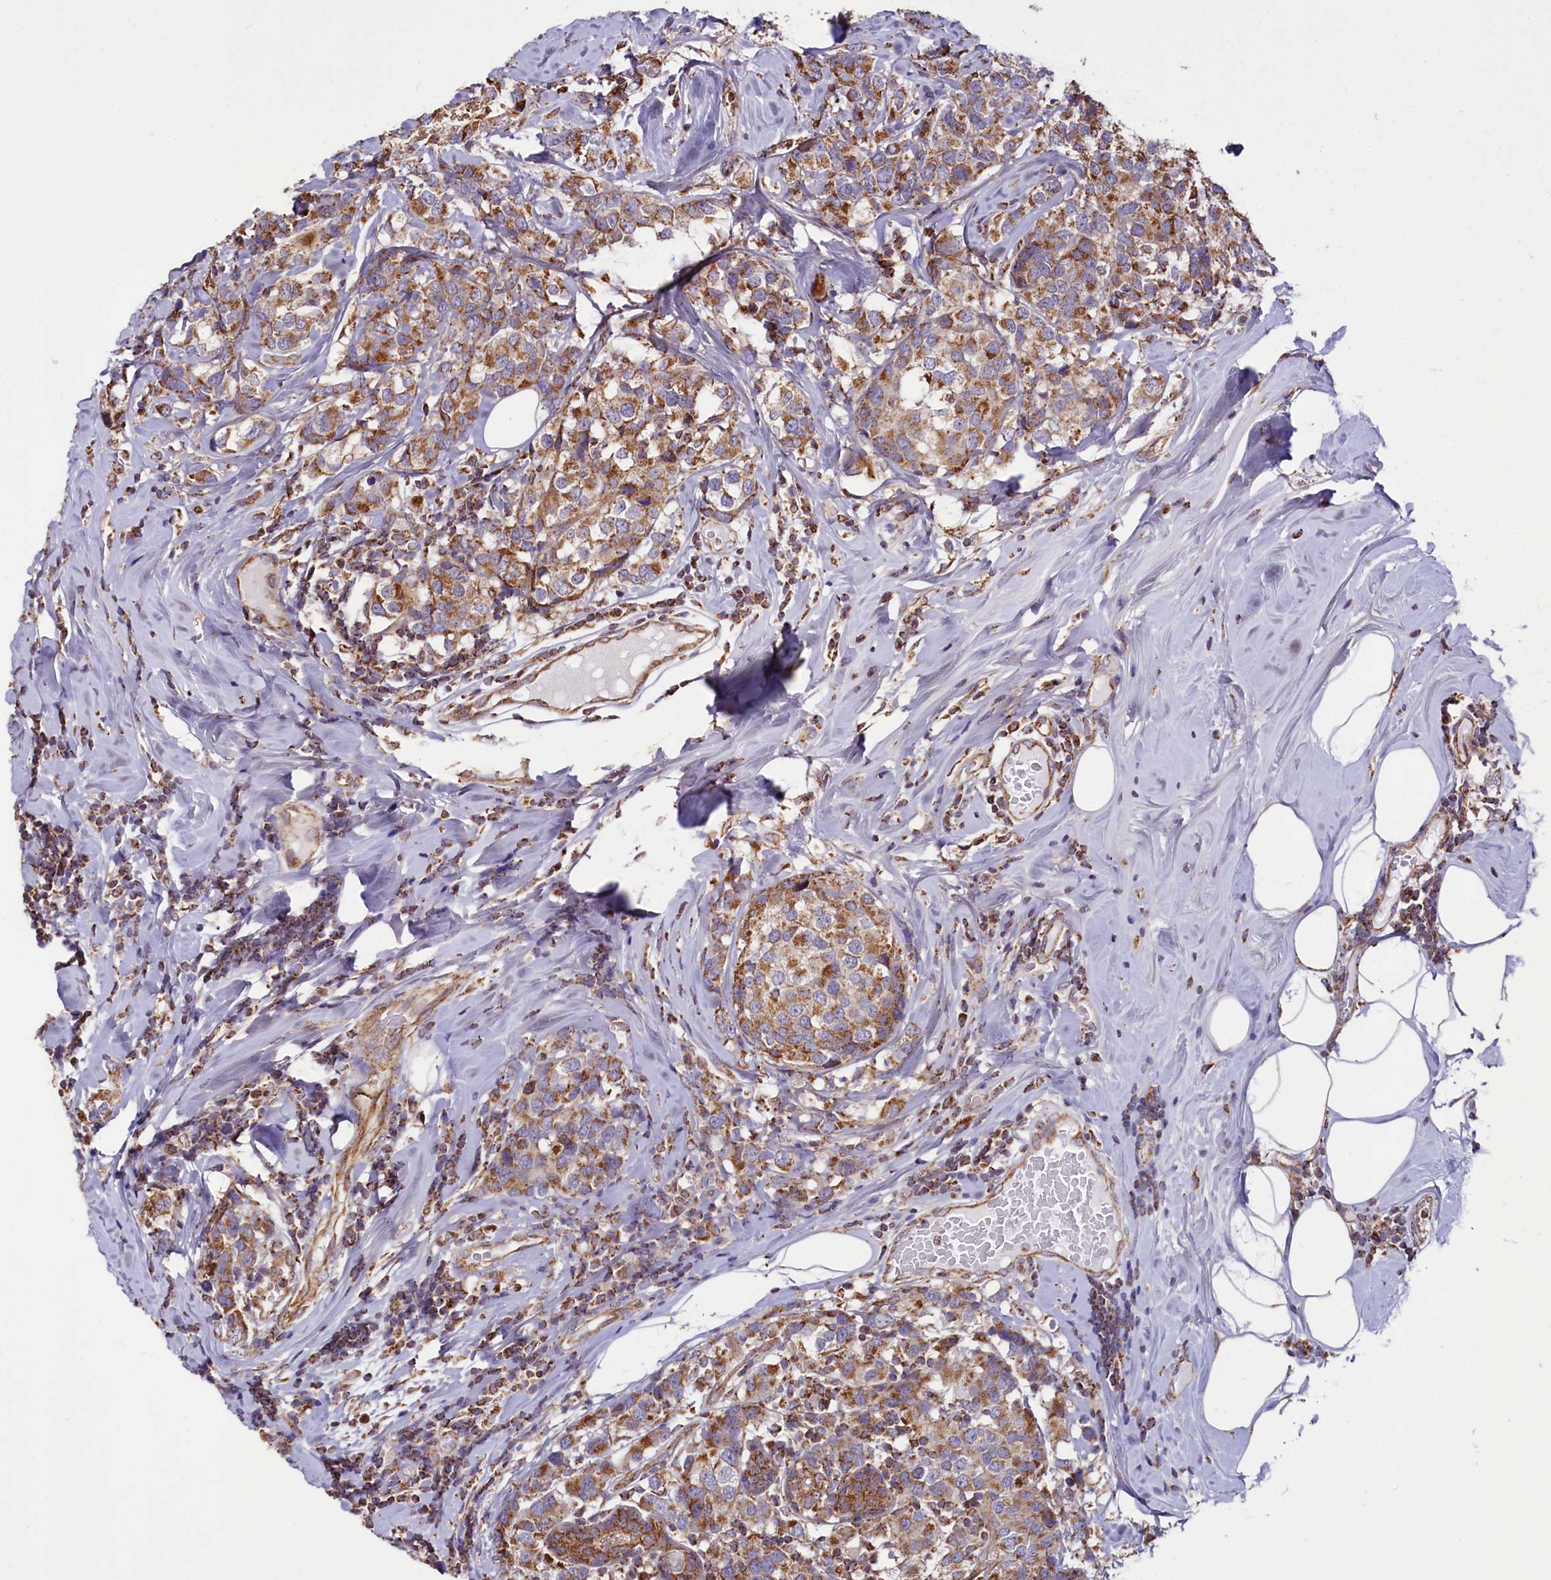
{"staining": {"intensity": "moderate", "quantity": ">75%", "location": "cytoplasmic/membranous"}, "tissue": "breast cancer", "cell_type": "Tumor cells", "image_type": "cancer", "snomed": [{"axis": "morphology", "description": "Lobular carcinoma"}, {"axis": "topography", "description": "Breast"}], "caption": "Breast cancer (lobular carcinoma) stained for a protein (brown) reveals moderate cytoplasmic/membranous positive positivity in about >75% of tumor cells.", "gene": "NUDT15", "patient": {"sex": "female", "age": 59}}